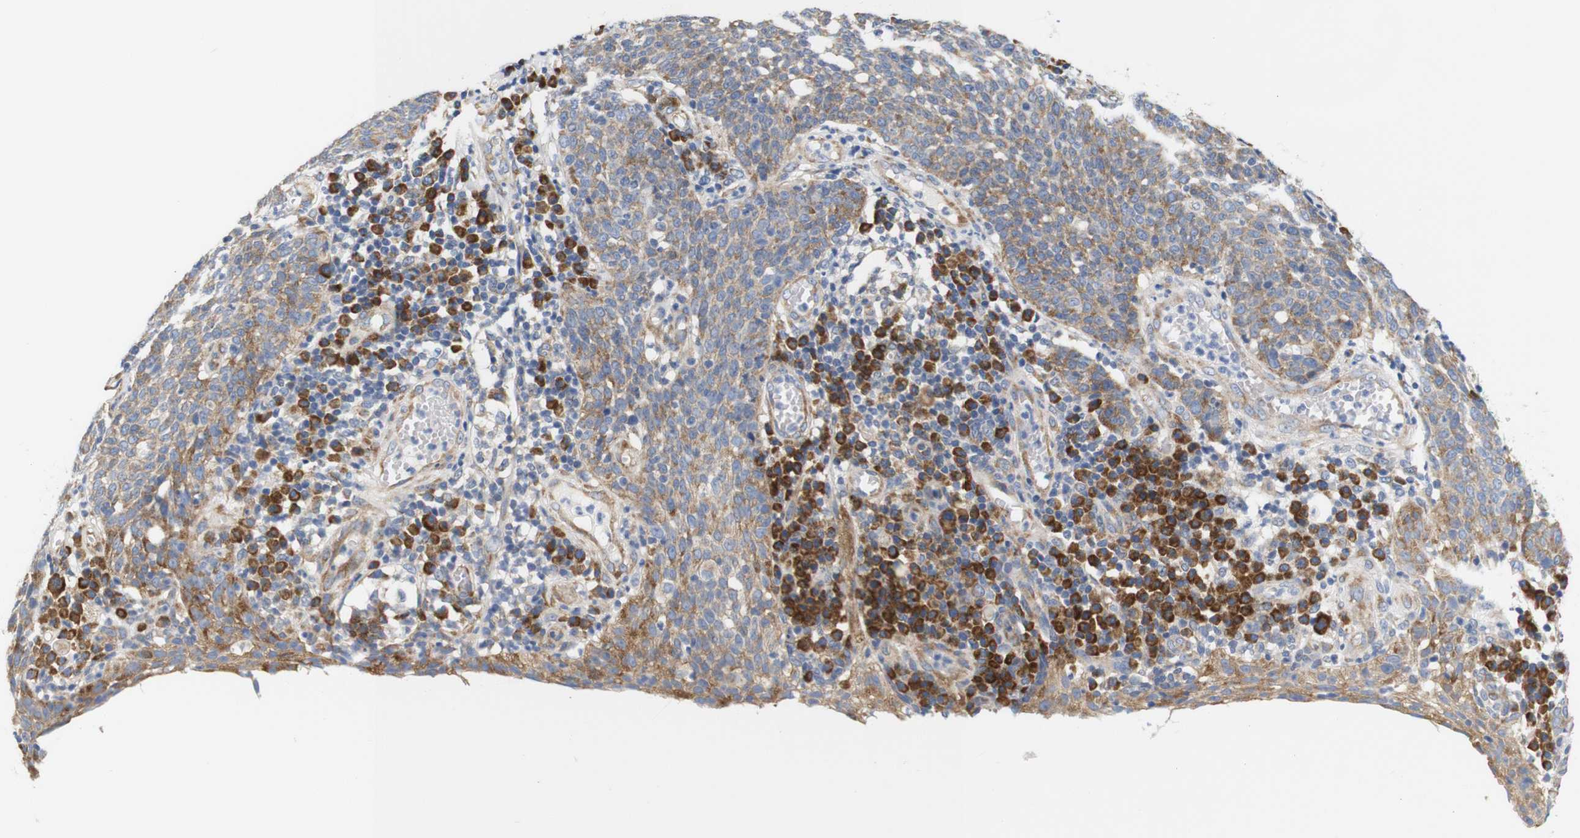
{"staining": {"intensity": "moderate", "quantity": ">75%", "location": "cytoplasmic/membranous"}, "tissue": "cervical cancer", "cell_type": "Tumor cells", "image_type": "cancer", "snomed": [{"axis": "morphology", "description": "Squamous cell carcinoma, NOS"}, {"axis": "topography", "description": "Cervix"}], "caption": "Immunohistochemical staining of squamous cell carcinoma (cervical) demonstrates moderate cytoplasmic/membranous protein expression in about >75% of tumor cells.", "gene": "TRIM5", "patient": {"sex": "female", "age": 34}}